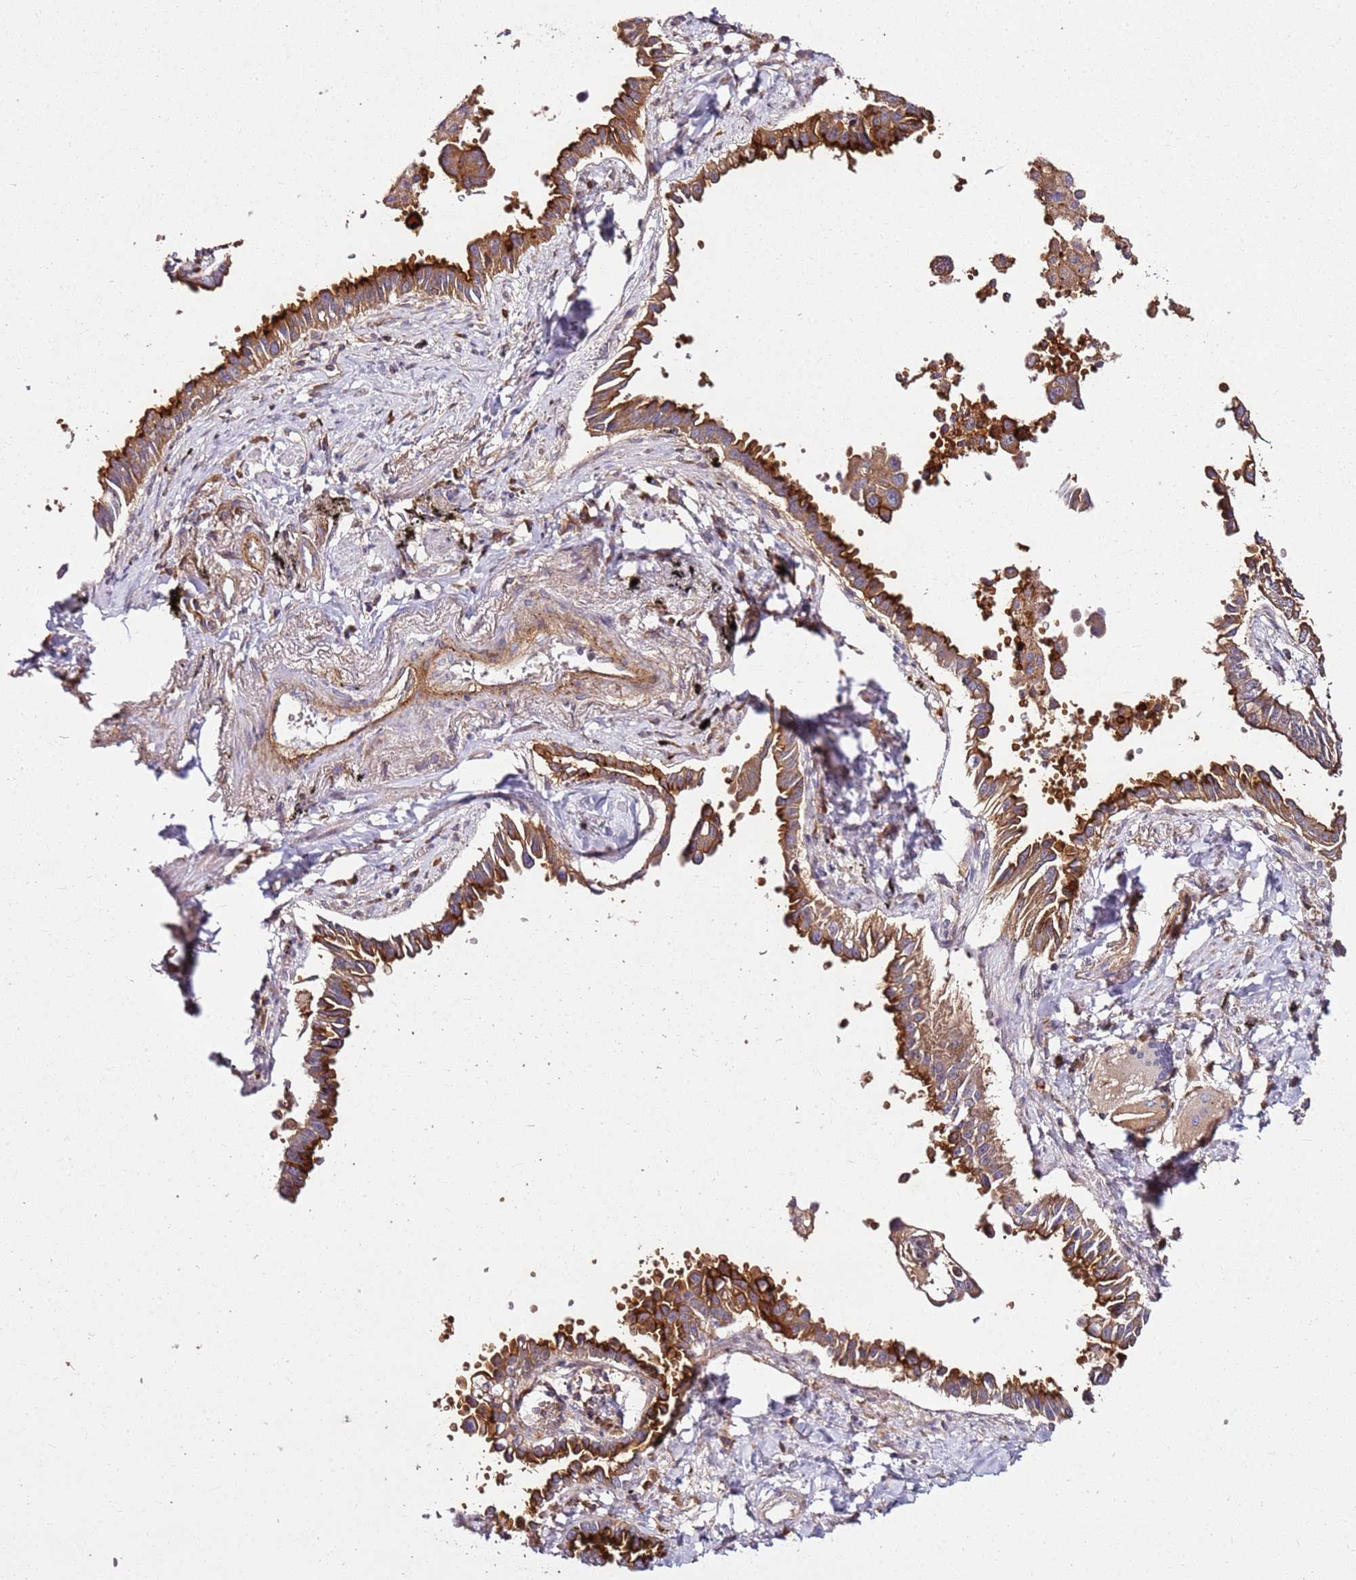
{"staining": {"intensity": "strong", "quantity": ">75%", "location": "cytoplasmic/membranous"}, "tissue": "lung cancer", "cell_type": "Tumor cells", "image_type": "cancer", "snomed": [{"axis": "morphology", "description": "Adenocarcinoma, NOS"}, {"axis": "topography", "description": "Lung"}], "caption": "Immunohistochemical staining of human lung cancer (adenocarcinoma) demonstrates strong cytoplasmic/membranous protein positivity in about >75% of tumor cells.", "gene": "KRTAP21-3", "patient": {"sex": "male", "age": 67}}